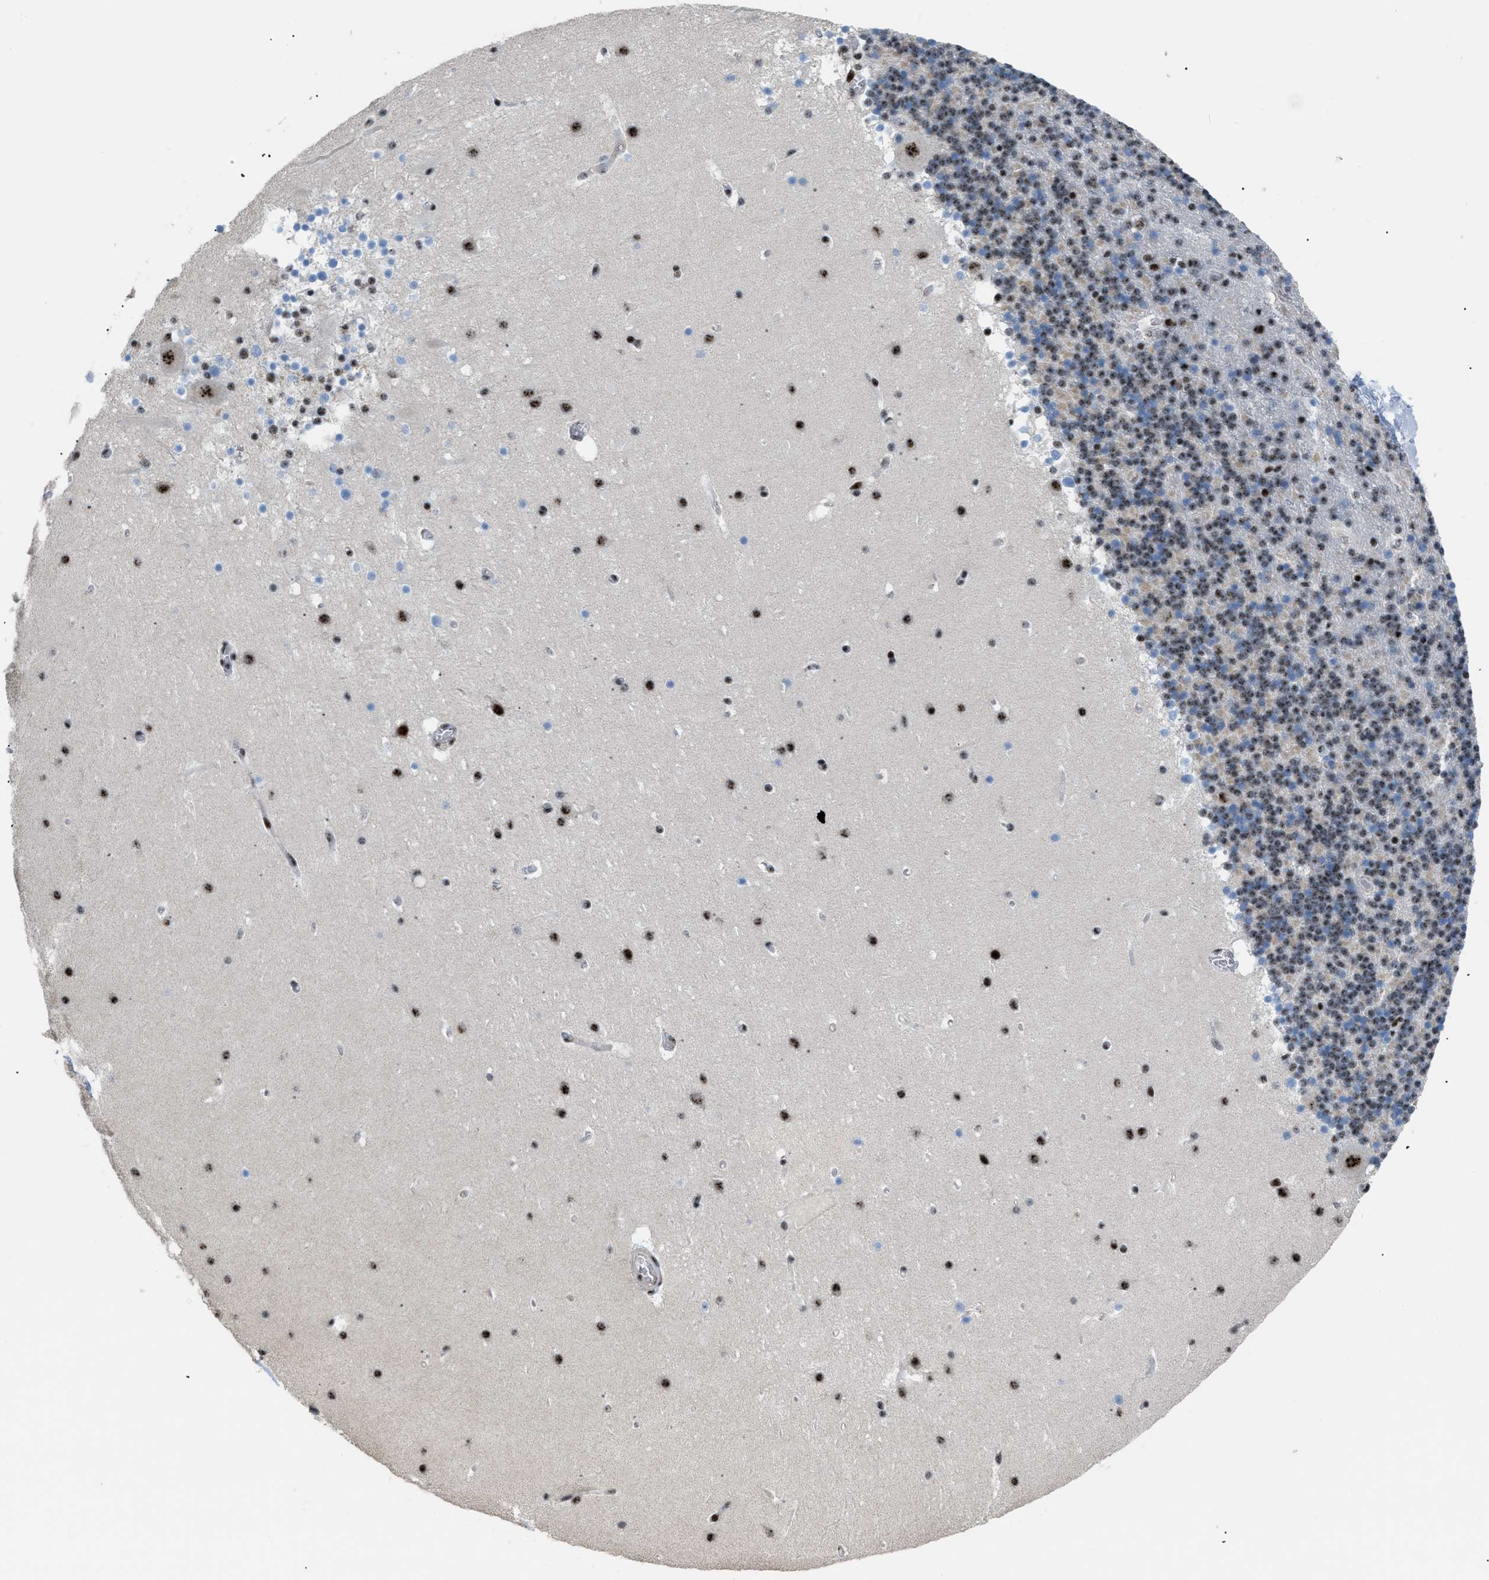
{"staining": {"intensity": "moderate", "quantity": "25%-75%", "location": "nuclear"}, "tissue": "cerebellum", "cell_type": "Cells in granular layer", "image_type": "normal", "snomed": [{"axis": "morphology", "description": "Normal tissue, NOS"}, {"axis": "topography", "description": "Cerebellum"}], "caption": "Immunohistochemical staining of normal cerebellum demonstrates moderate nuclear protein staining in approximately 25%-75% of cells in granular layer. The staining was performed using DAB, with brown indicating positive protein expression. Nuclei are stained blue with hematoxylin.", "gene": "CDR2", "patient": {"sex": "male", "age": 45}}